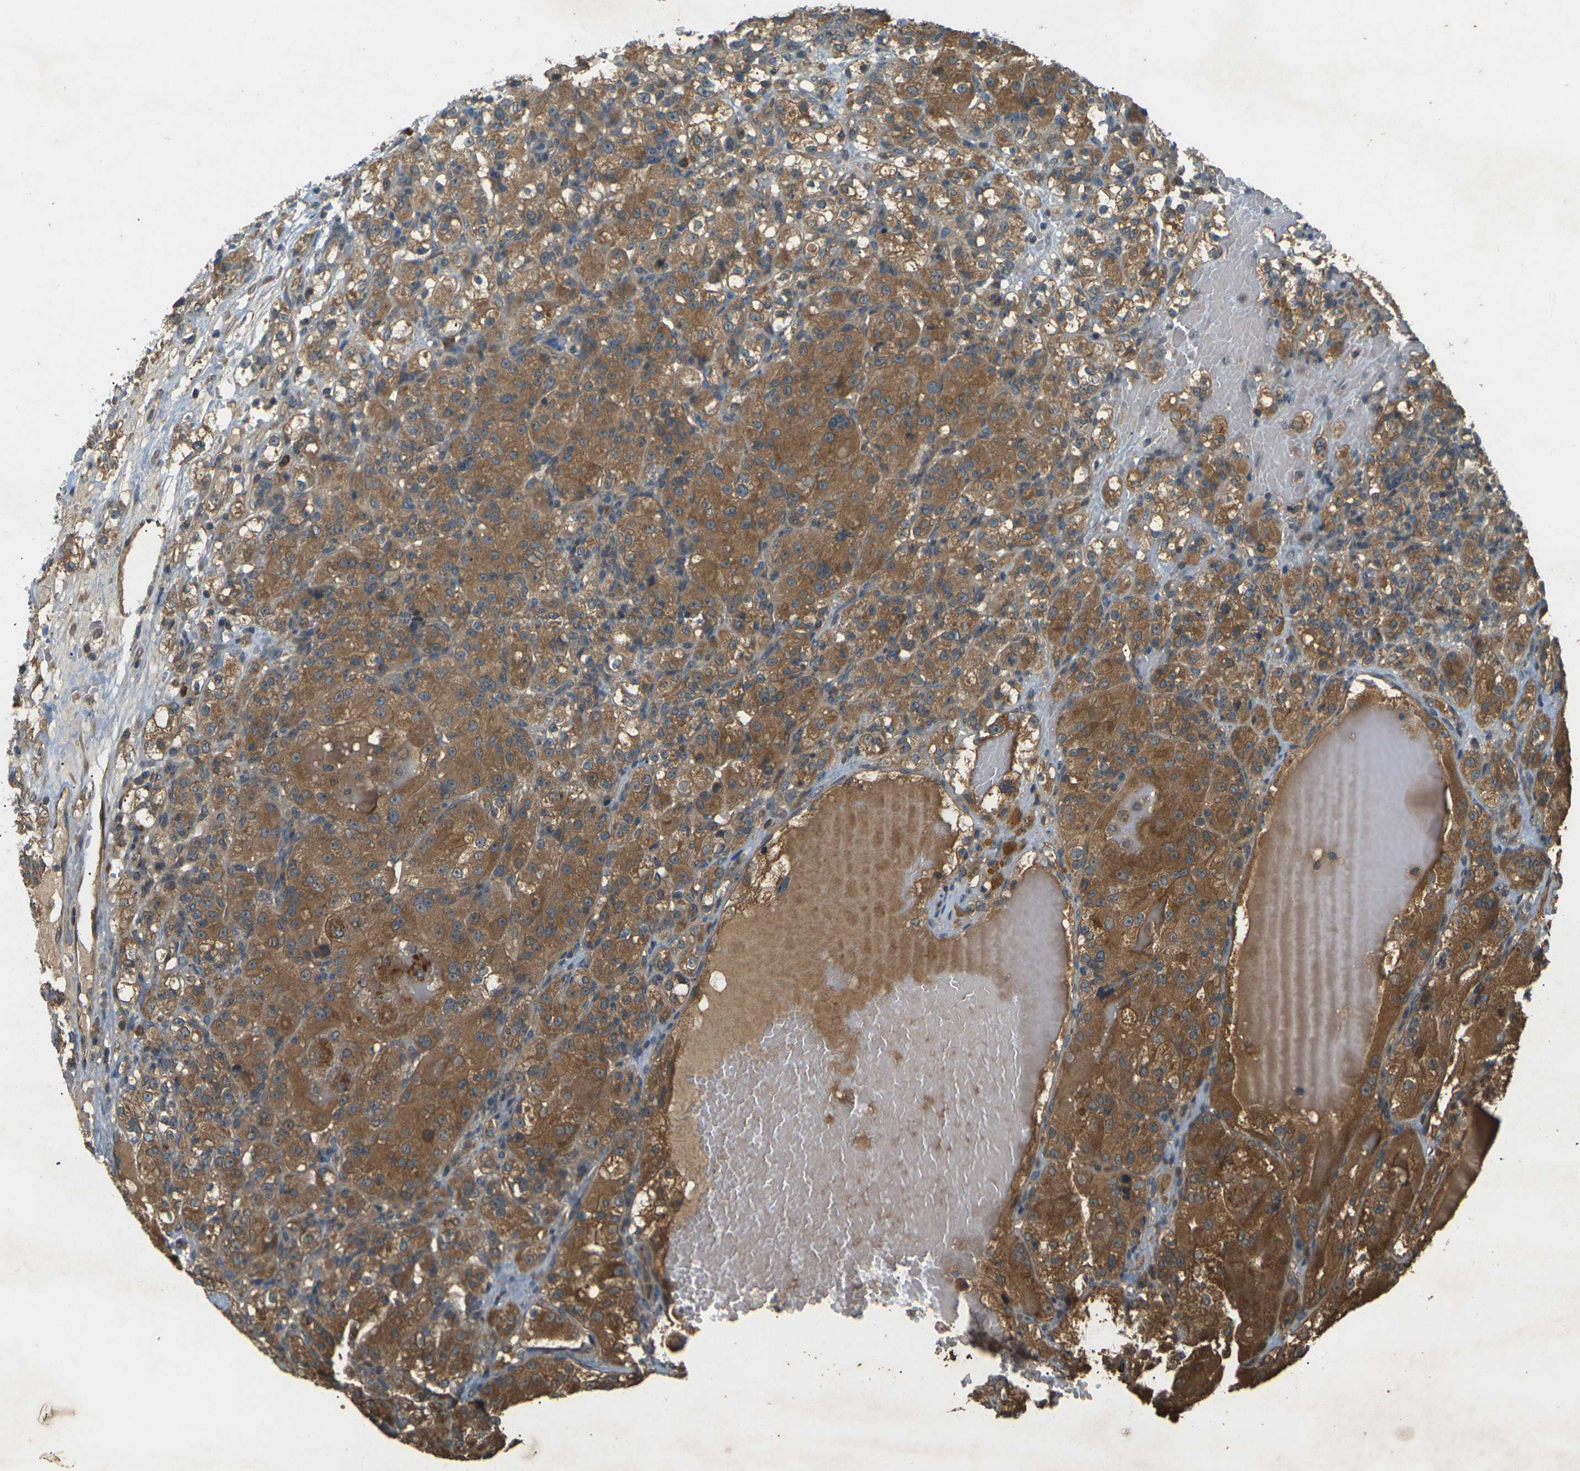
{"staining": {"intensity": "moderate", "quantity": ">75%", "location": "cytoplasmic/membranous"}, "tissue": "renal cancer", "cell_type": "Tumor cells", "image_type": "cancer", "snomed": [{"axis": "morphology", "description": "Normal tissue, NOS"}, {"axis": "morphology", "description": "Adenocarcinoma, NOS"}, {"axis": "topography", "description": "Kidney"}], "caption": "A brown stain highlights moderate cytoplasmic/membranous expression of a protein in renal cancer (adenocarcinoma) tumor cells. (IHC, brightfield microscopy, high magnification).", "gene": "TAP1", "patient": {"sex": "male", "age": 61}}